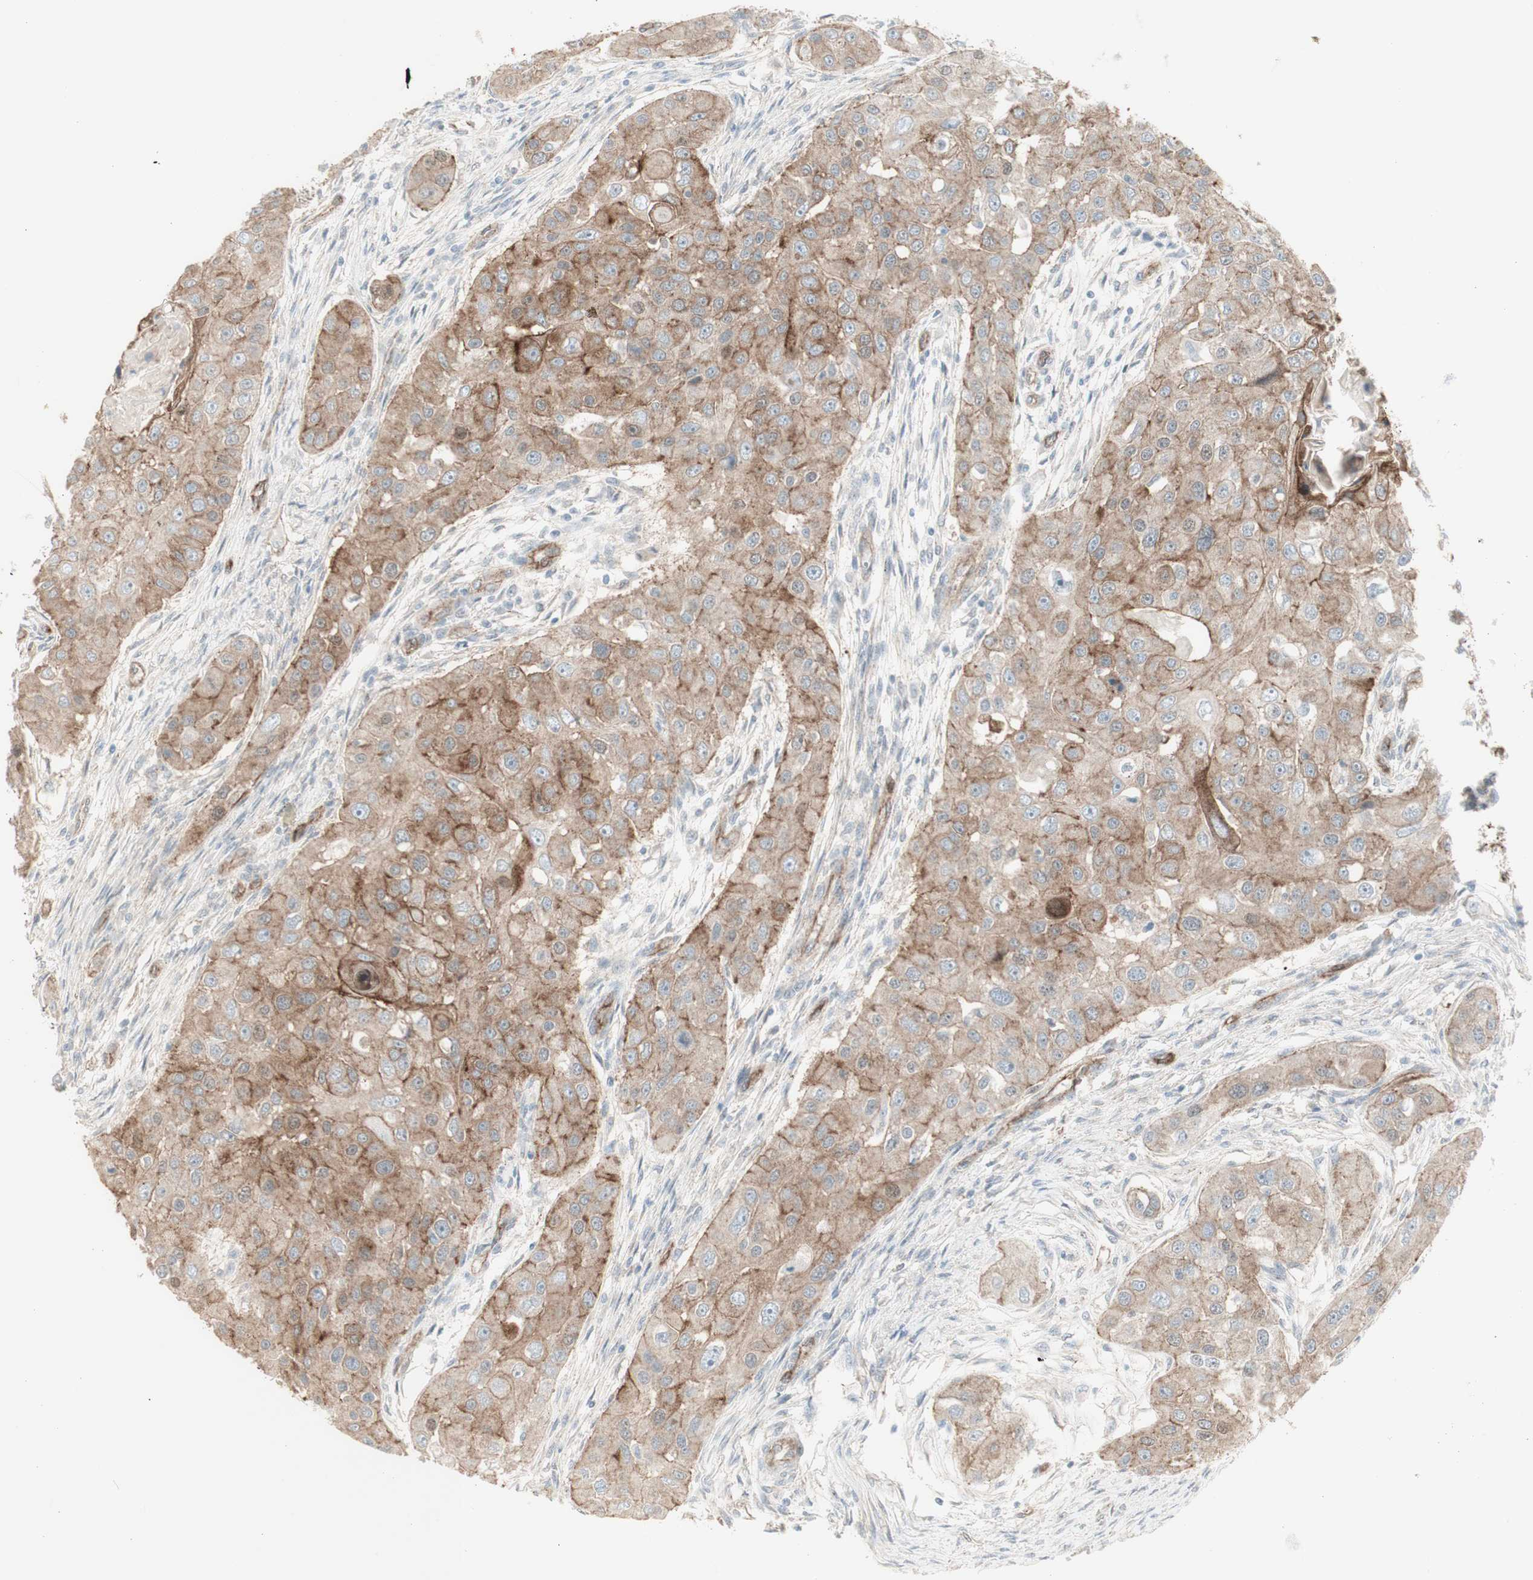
{"staining": {"intensity": "moderate", "quantity": "25%-75%", "location": "cytoplasmic/membranous"}, "tissue": "head and neck cancer", "cell_type": "Tumor cells", "image_type": "cancer", "snomed": [{"axis": "morphology", "description": "Normal tissue, NOS"}, {"axis": "morphology", "description": "Squamous cell carcinoma, NOS"}, {"axis": "topography", "description": "Skeletal muscle"}, {"axis": "topography", "description": "Head-Neck"}], "caption": "Immunohistochemical staining of head and neck cancer (squamous cell carcinoma) demonstrates medium levels of moderate cytoplasmic/membranous positivity in approximately 25%-75% of tumor cells.", "gene": "MYO6", "patient": {"sex": "male", "age": 51}}